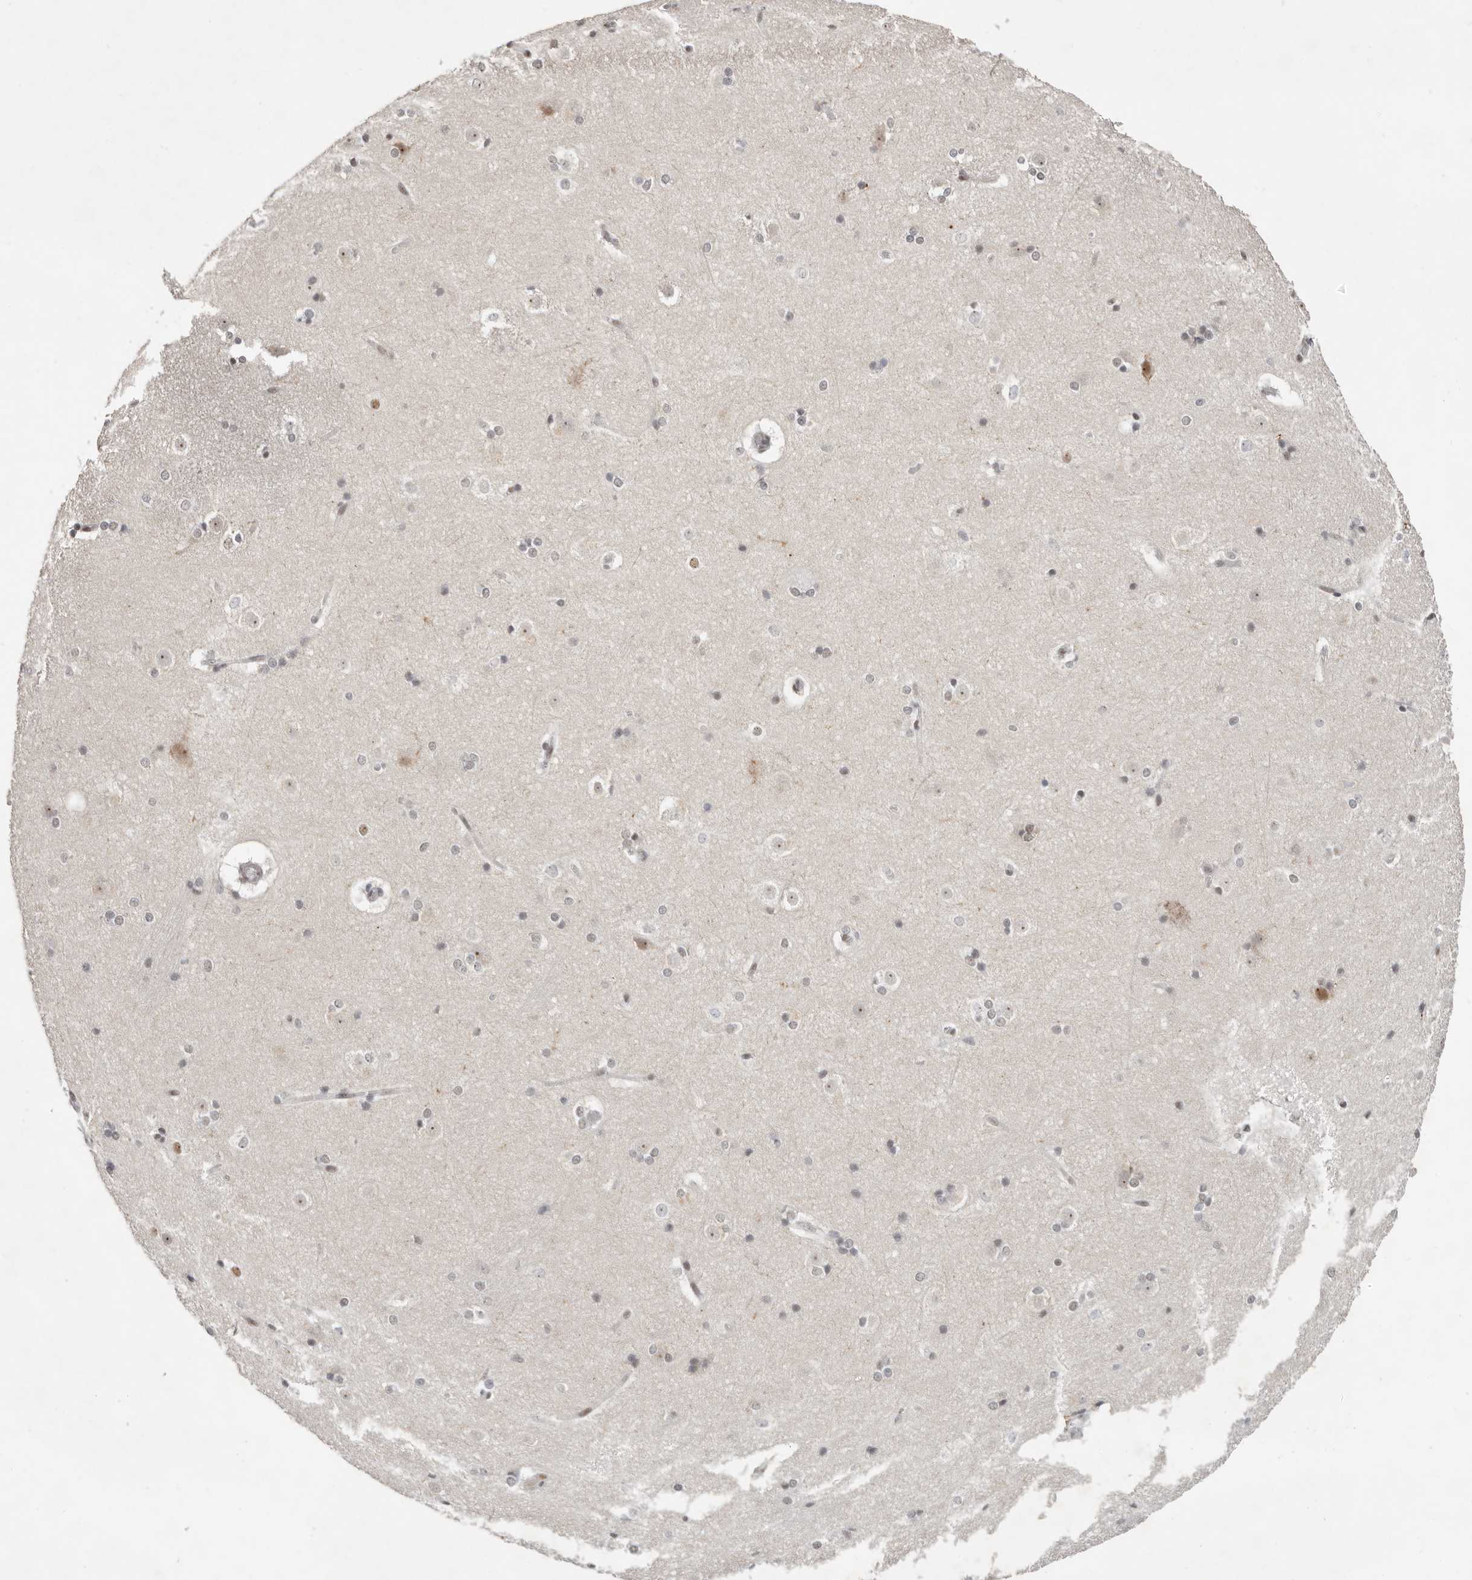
{"staining": {"intensity": "strong", "quantity": "<25%", "location": "nuclear"}, "tissue": "caudate", "cell_type": "Glial cells", "image_type": "normal", "snomed": [{"axis": "morphology", "description": "Normal tissue, NOS"}, {"axis": "topography", "description": "Lateral ventricle wall"}], "caption": "A medium amount of strong nuclear expression is present in about <25% of glial cells in benign caudate.", "gene": "LARP7", "patient": {"sex": "female", "age": 19}}